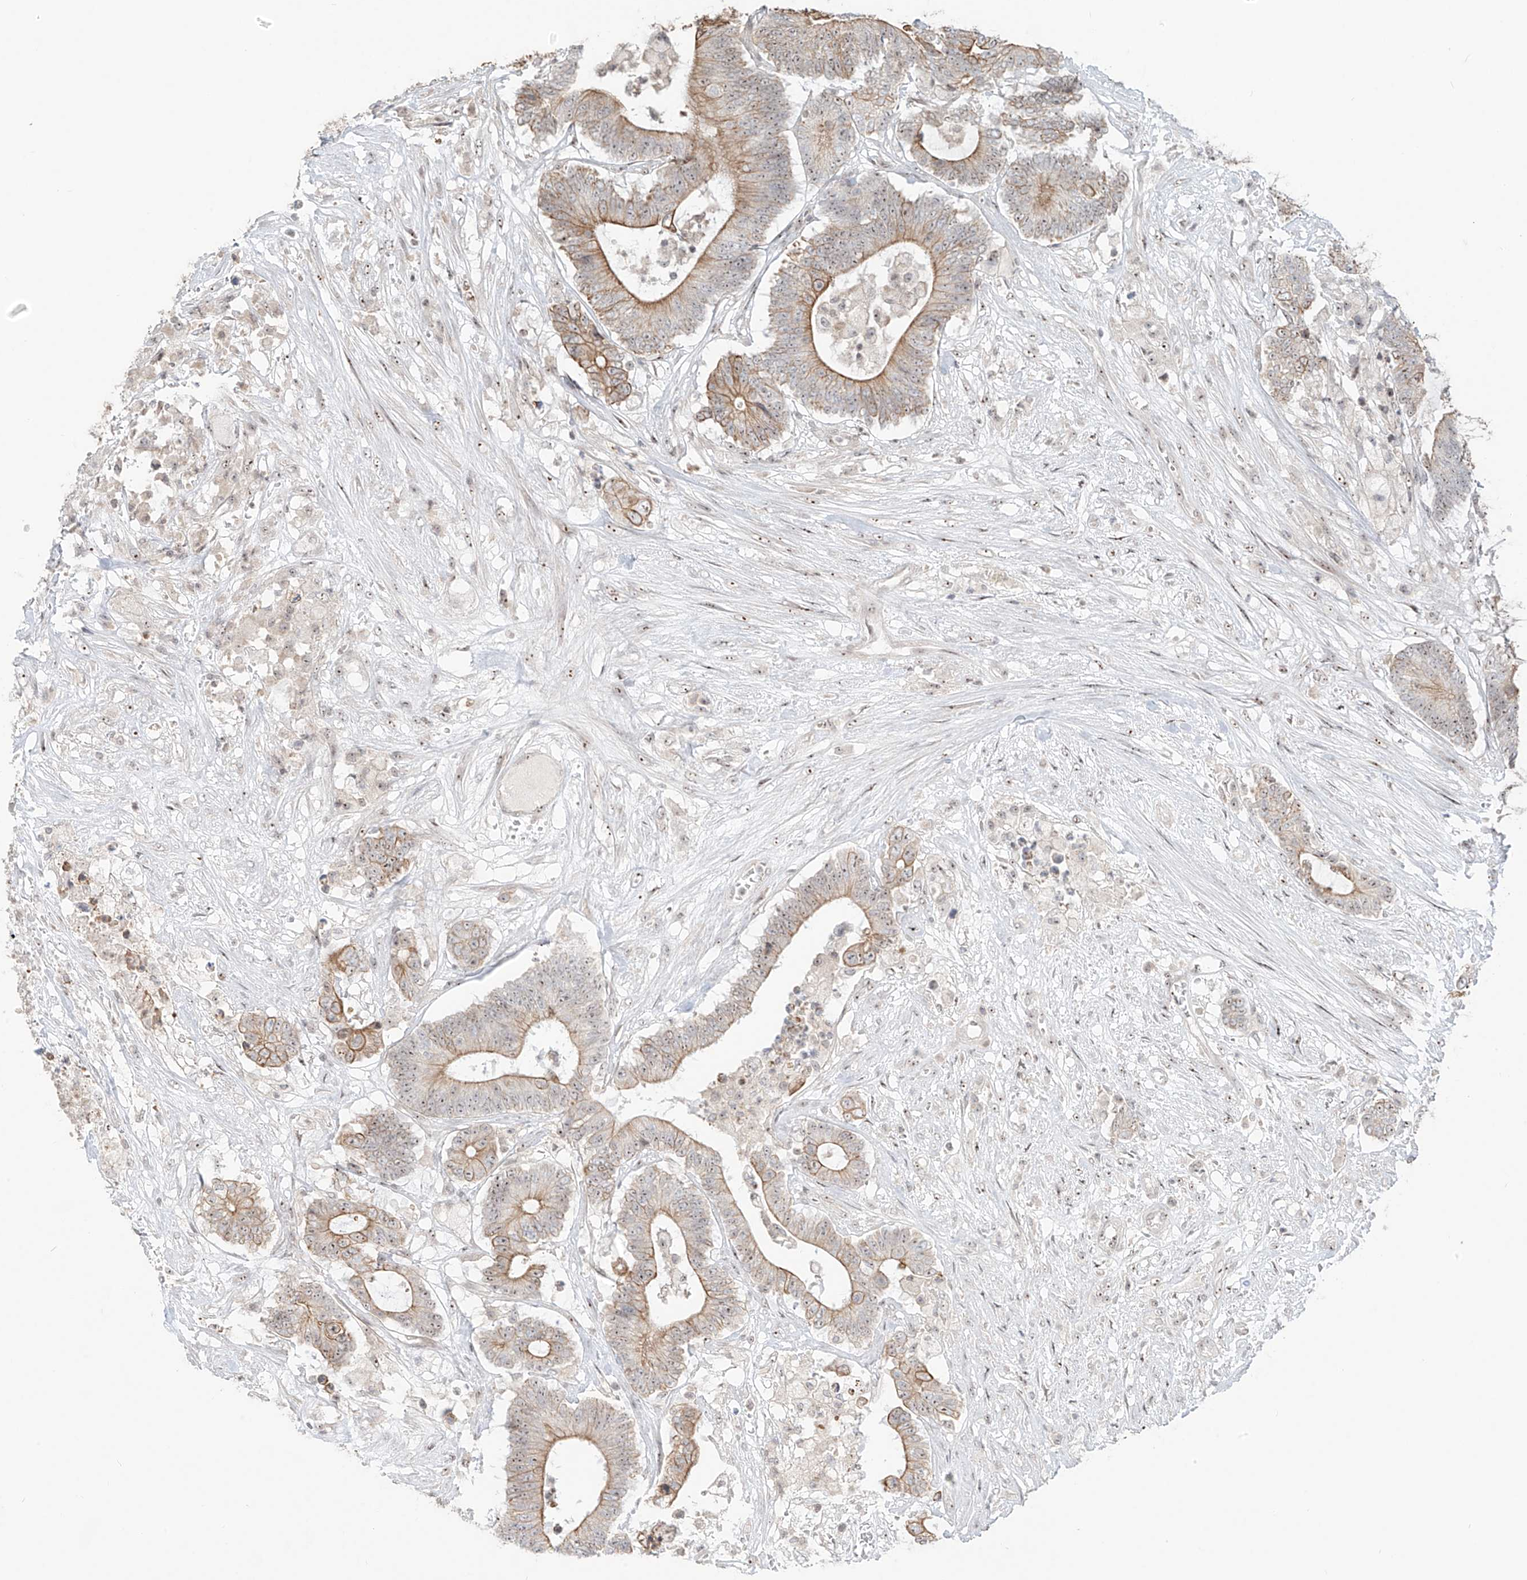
{"staining": {"intensity": "moderate", "quantity": "25%-75%", "location": "cytoplasmic/membranous"}, "tissue": "colorectal cancer", "cell_type": "Tumor cells", "image_type": "cancer", "snomed": [{"axis": "morphology", "description": "Adenocarcinoma, NOS"}, {"axis": "topography", "description": "Colon"}], "caption": "This is an image of immunohistochemistry (IHC) staining of colorectal adenocarcinoma, which shows moderate staining in the cytoplasmic/membranous of tumor cells.", "gene": "ZNF512", "patient": {"sex": "female", "age": 84}}